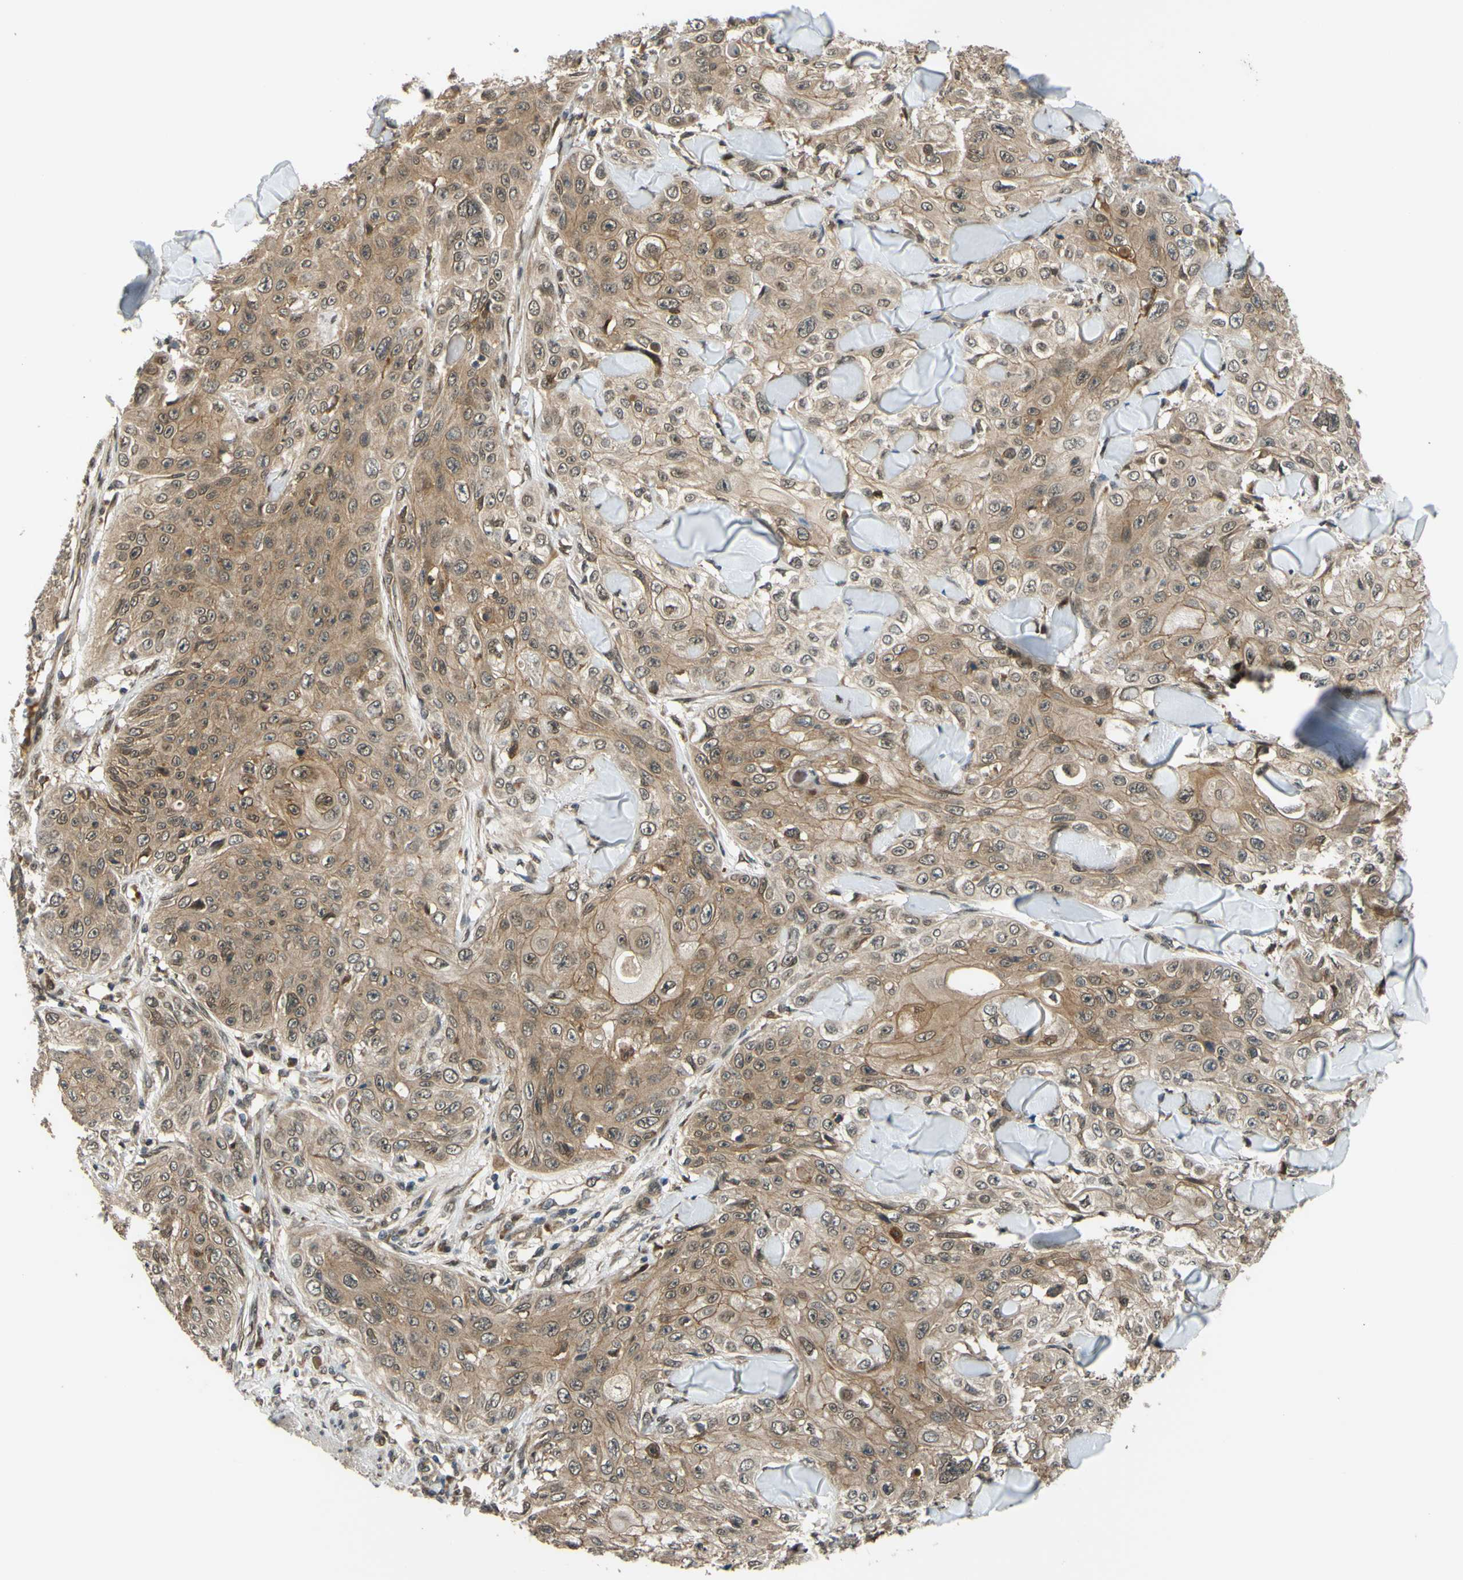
{"staining": {"intensity": "moderate", "quantity": ">75%", "location": "cytoplasmic/membranous"}, "tissue": "skin cancer", "cell_type": "Tumor cells", "image_type": "cancer", "snomed": [{"axis": "morphology", "description": "Squamous cell carcinoma, NOS"}, {"axis": "topography", "description": "Skin"}], "caption": "Immunohistochemical staining of human skin squamous cell carcinoma demonstrates medium levels of moderate cytoplasmic/membranous protein staining in approximately >75% of tumor cells.", "gene": "ABCC8", "patient": {"sex": "male", "age": 86}}